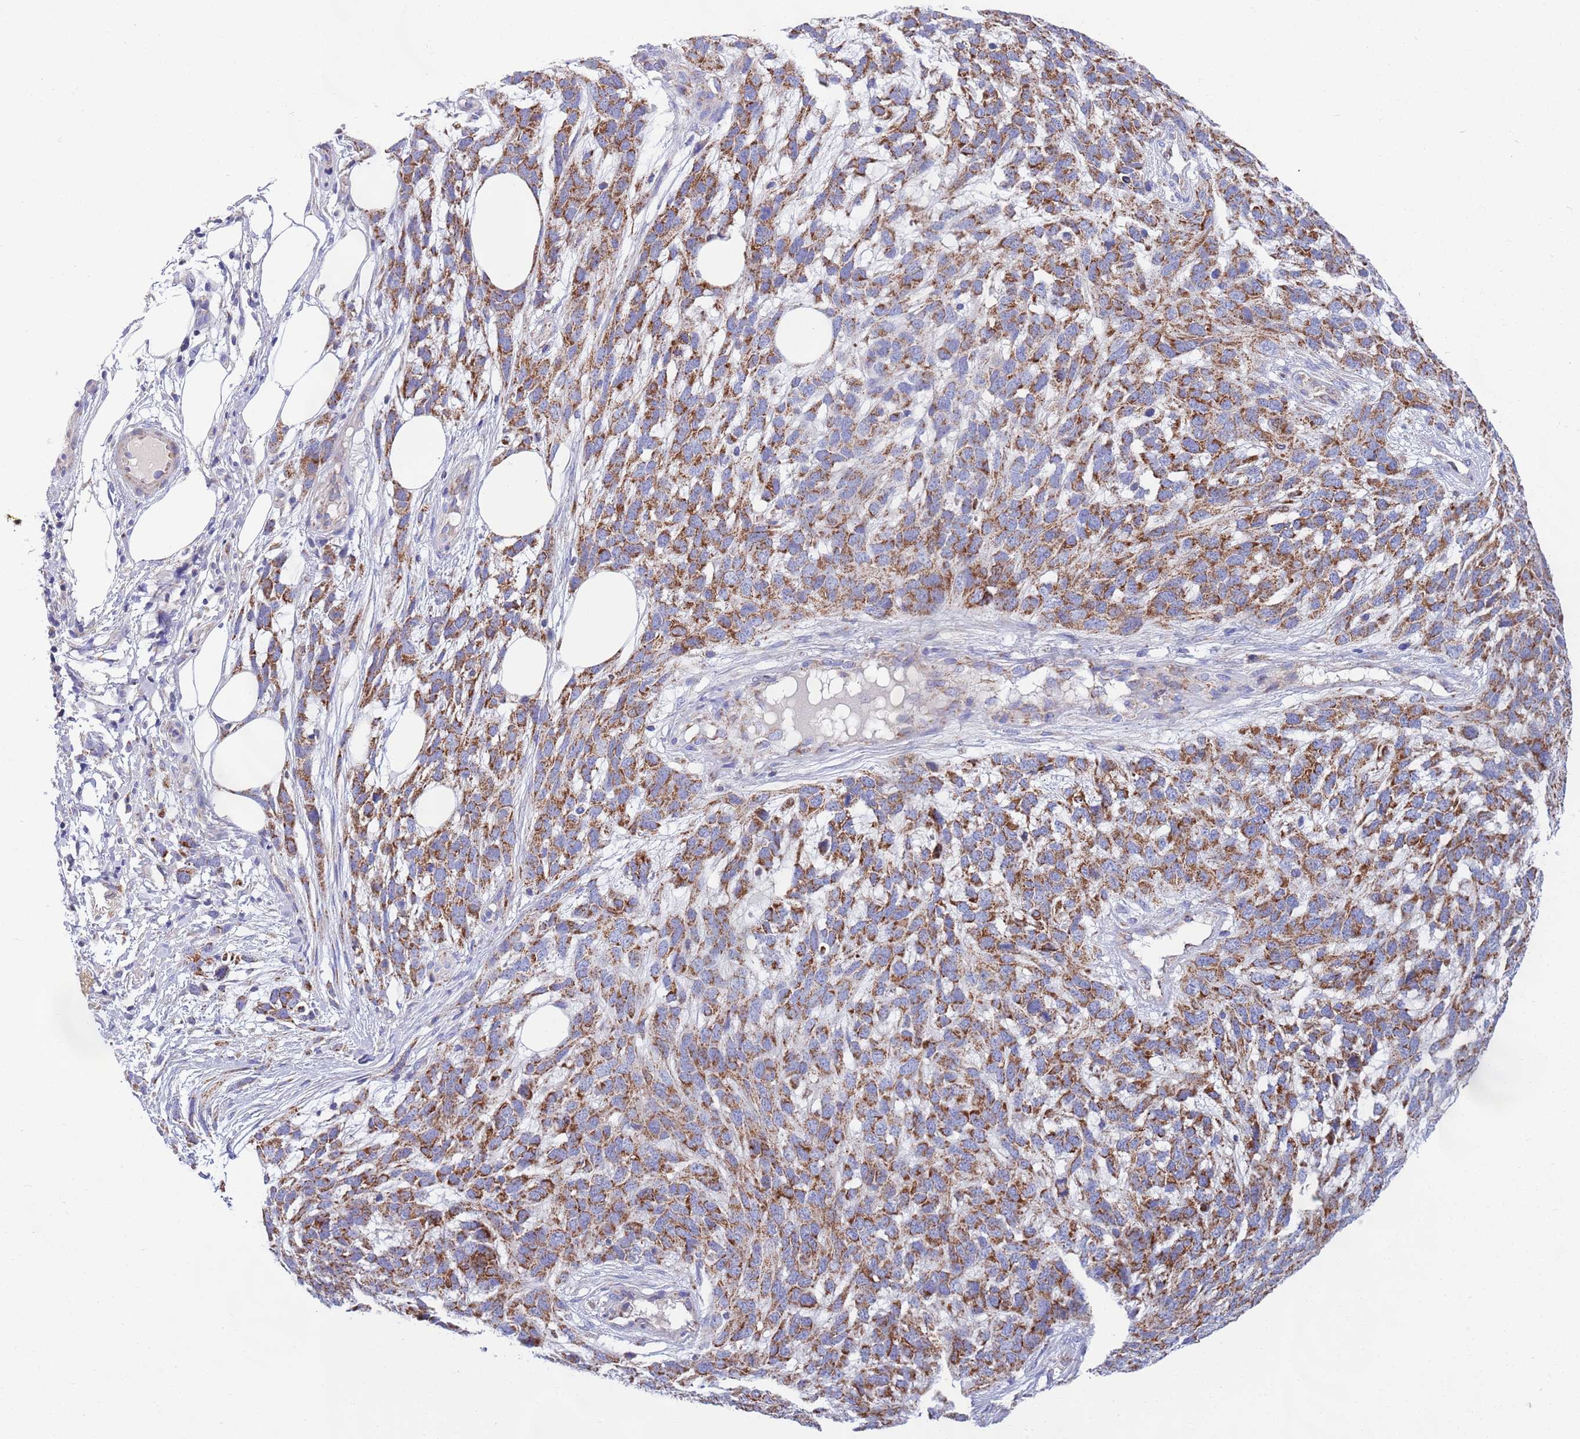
{"staining": {"intensity": "strong", "quantity": ">75%", "location": "cytoplasmic/membranous"}, "tissue": "melanoma", "cell_type": "Tumor cells", "image_type": "cancer", "snomed": [{"axis": "morphology", "description": "Normal morphology"}, {"axis": "morphology", "description": "Malignant melanoma, NOS"}, {"axis": "topography", "description": "Skin"}], "caption": "Immunohistochemistry of human melanoma shows high levels of strong cytoplasmic/membranous positivity in about >75% of tumor cells.", "gene": "EMC8", "patient": {"sex": "female", "age": 72}}